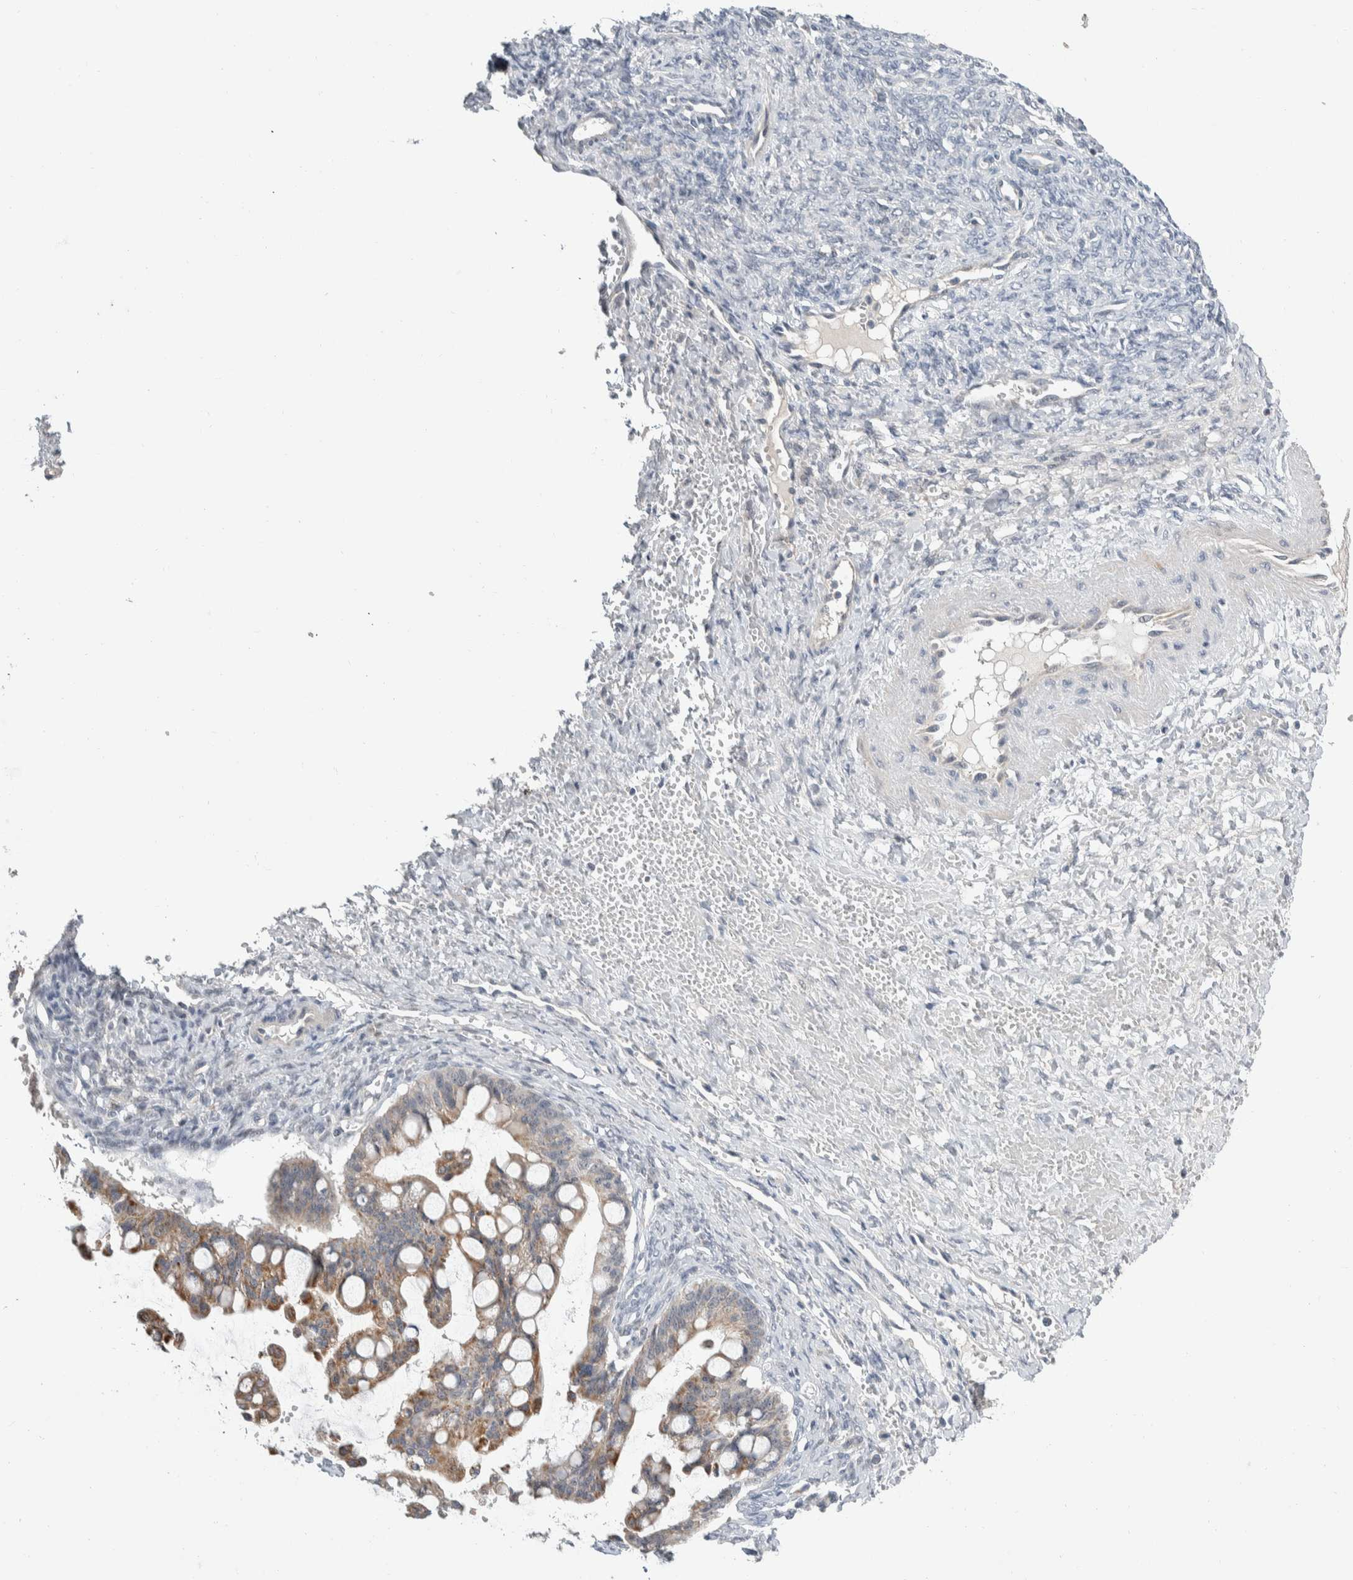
{"staining": {"intensity": "moderate", "quantity": "<25%", "location": "cytoplasmic/membranous"}, "tissue": "ovarian cancer", "cell_type": "Tumor cells", "image_type": "cancer", "snomed": [{"axis": "morphology", "description": "Cystadenocarcinoma, mucinous, NOS"}, {"axis": "topography", "description": "Ovary"}], "caption": "This image reveals immunohistochemistry (IHC) staining of human mucinous cystadenocarcinoma (ovarian), with low moderate cytoplasmic/membranous expression in approximately <25% of tumor cells.", "gene": "SHPK", "patient": {"sex": "female", "age": 73}}